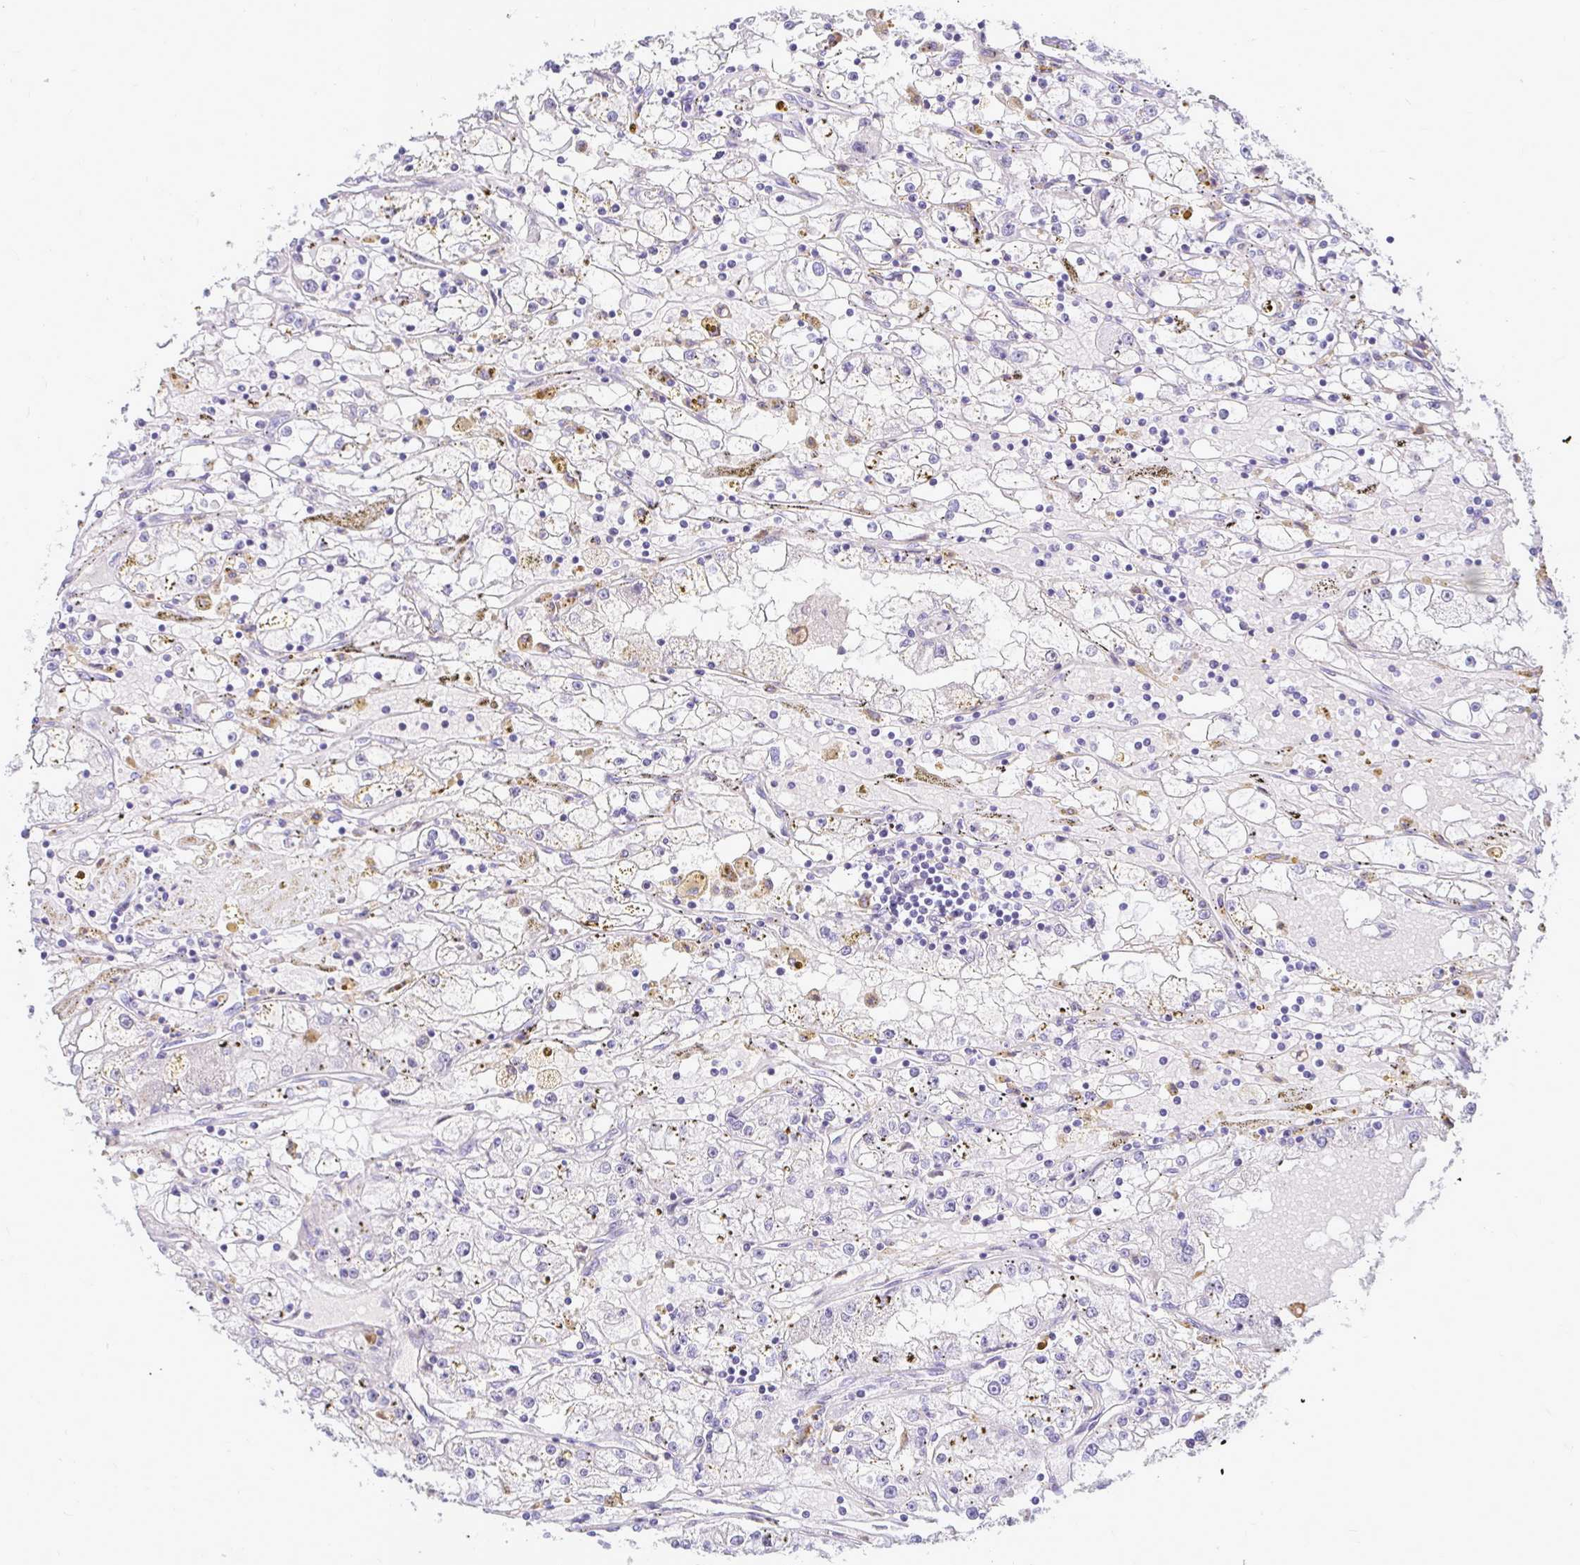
{"staining": {"intensity": "negative", "quantity": "none", "location": "none"}, "tissue": "renal cancer", "cell_type": "Tumor cells", "image_type": "cancer", "snomed": [{"axis": "morphology", "description": "Adenocarcinoma, NOS"}, {"axis": "topography", "description": "Kidney"}], "caption": "An immunohistochemistry (IHC) micrograph of renal adenocarcinoma is shown. There is no staining in tumor cells of renal adenocarcinoma.", "gene": "PKN3", "patient": {"sex": "male", "age": 56}}